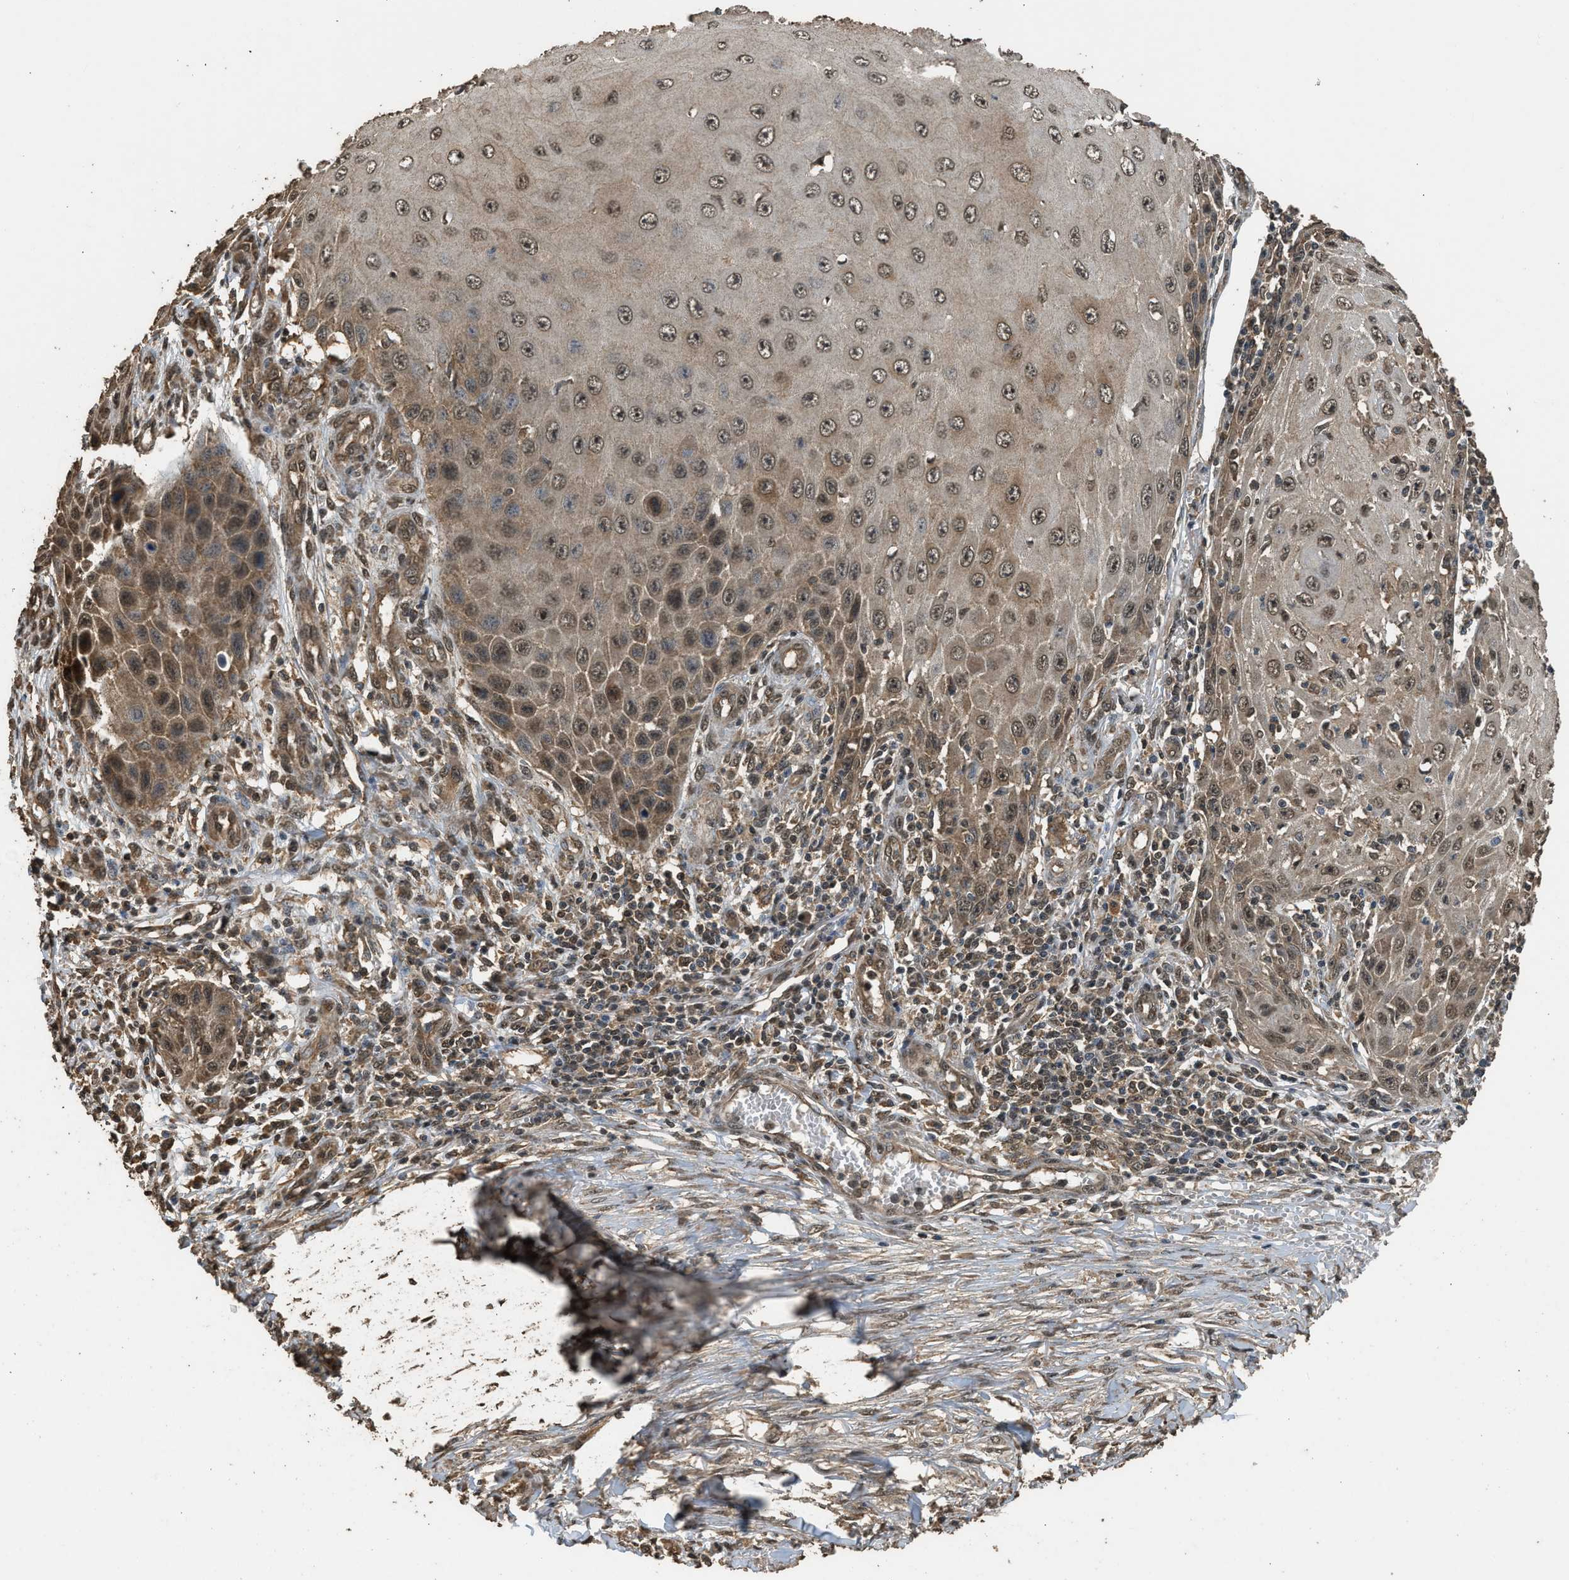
{"staining": {"intensity": "moderate", "quantity": ">75%", "location": "cytoplasmic/membranous,nuclear"}, "tissue": "skin cancer", "cell_type": "Tumor cells", "image_type": "cancer", "snomed": [{"axis": "morphology", "description": "Squamous cell carcinoma, NOS"}, {"axis": "topography", "description": "Skin"}], "caption": "Immunohistochemical staining of human skin squamous cell carcinoma shows medium levels of moderate cytoplasmic/membranous and nuclear protein positivity in approximately >75% of tumor cells.", "gene": "MYBL2", "patient": {"sex": "female", "age": 73}}